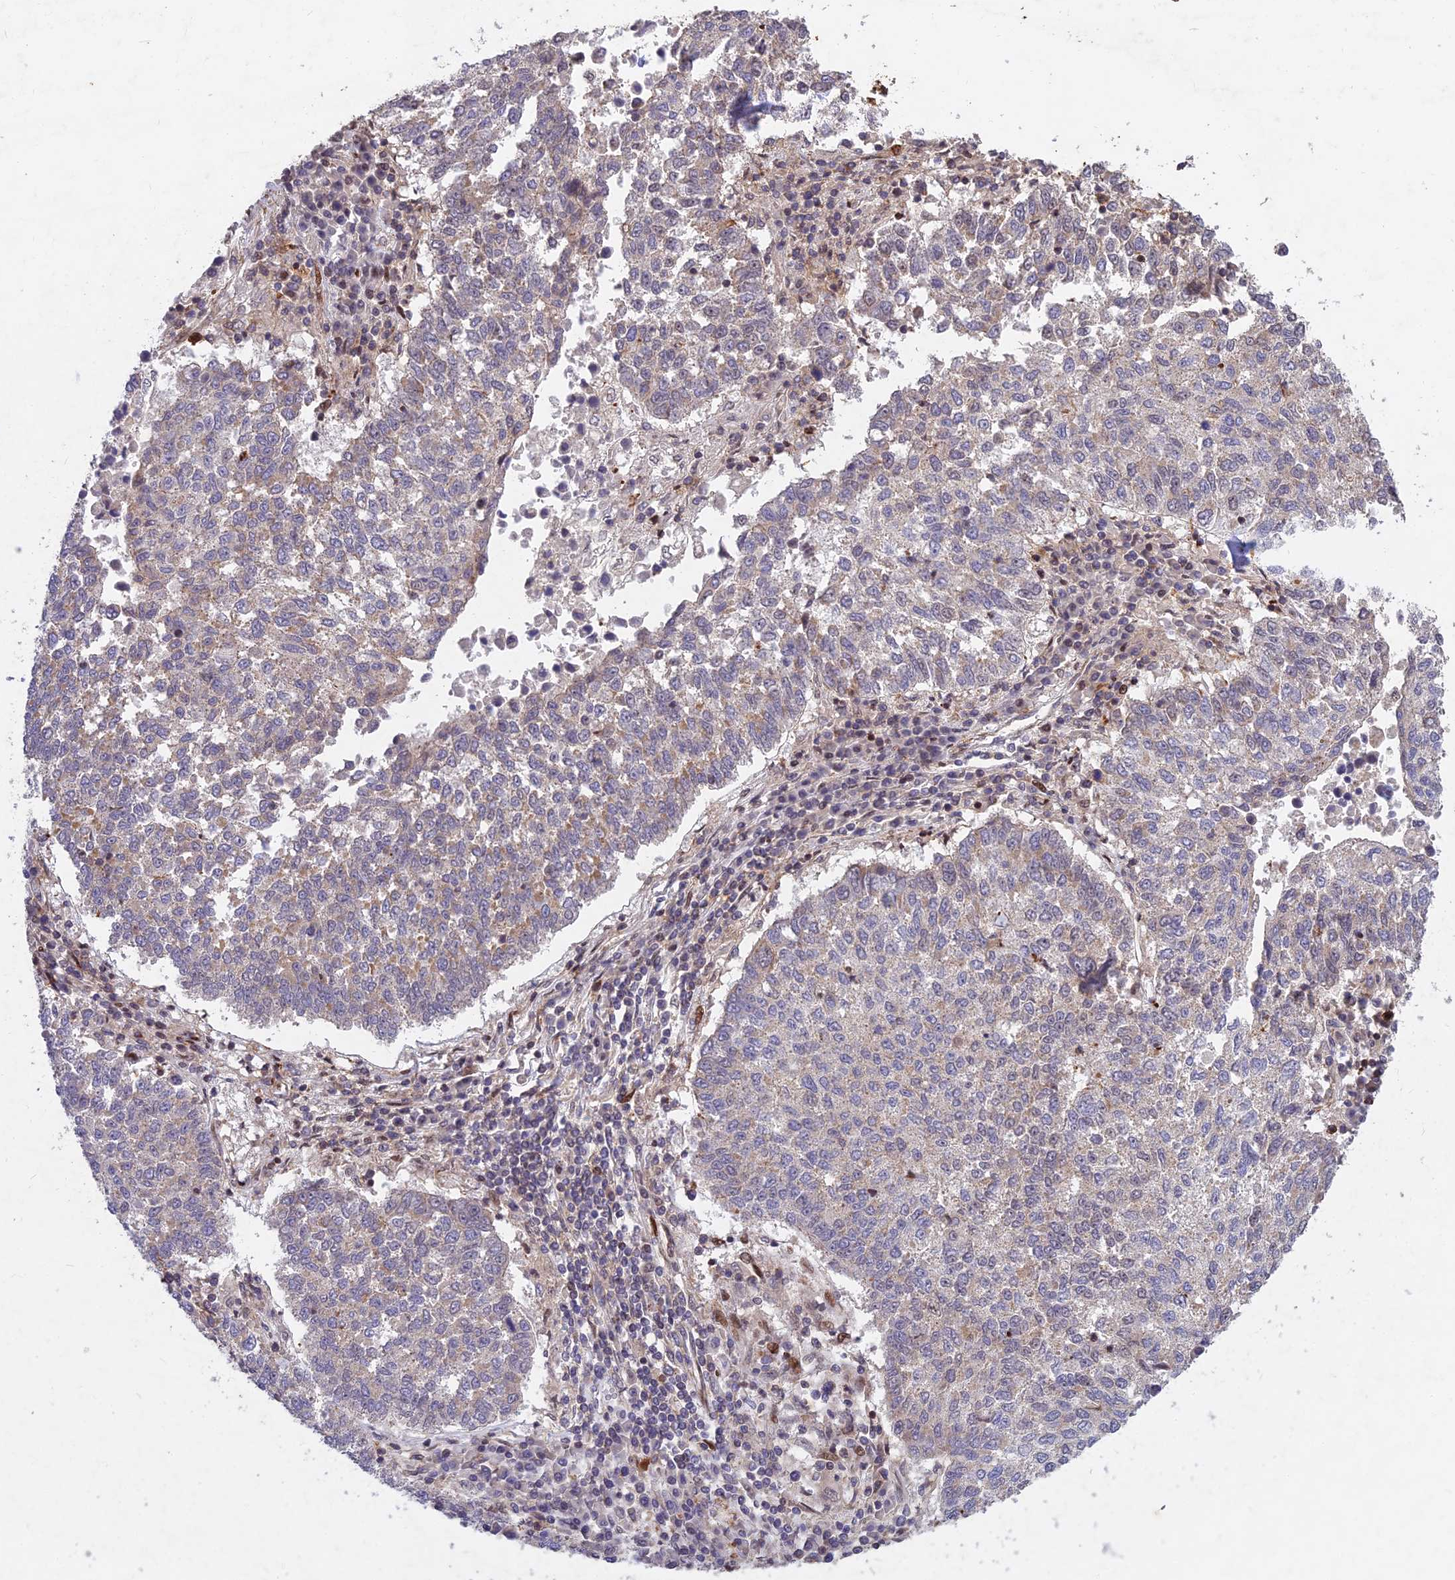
{"staining": {"intensity": "negative", "quantity": "none", "location": "none"}, "tissue": "lung cancer", "cell_type": "Tumor cells", "image_type": "cancer", "snomed": [{"axis": "morphology", "description": "Squamous cell carcinoma, NOS"}, {"axis": "topography", "description": "Lung"}], "caption": "IHC histopathology image of lung cancer (squamous cell carcinoma) stained for a protein (brown), which demonstrates no staining in tumor cells.", "gene": "RELCH", "patient": {"sex": "male", "age": 73}}